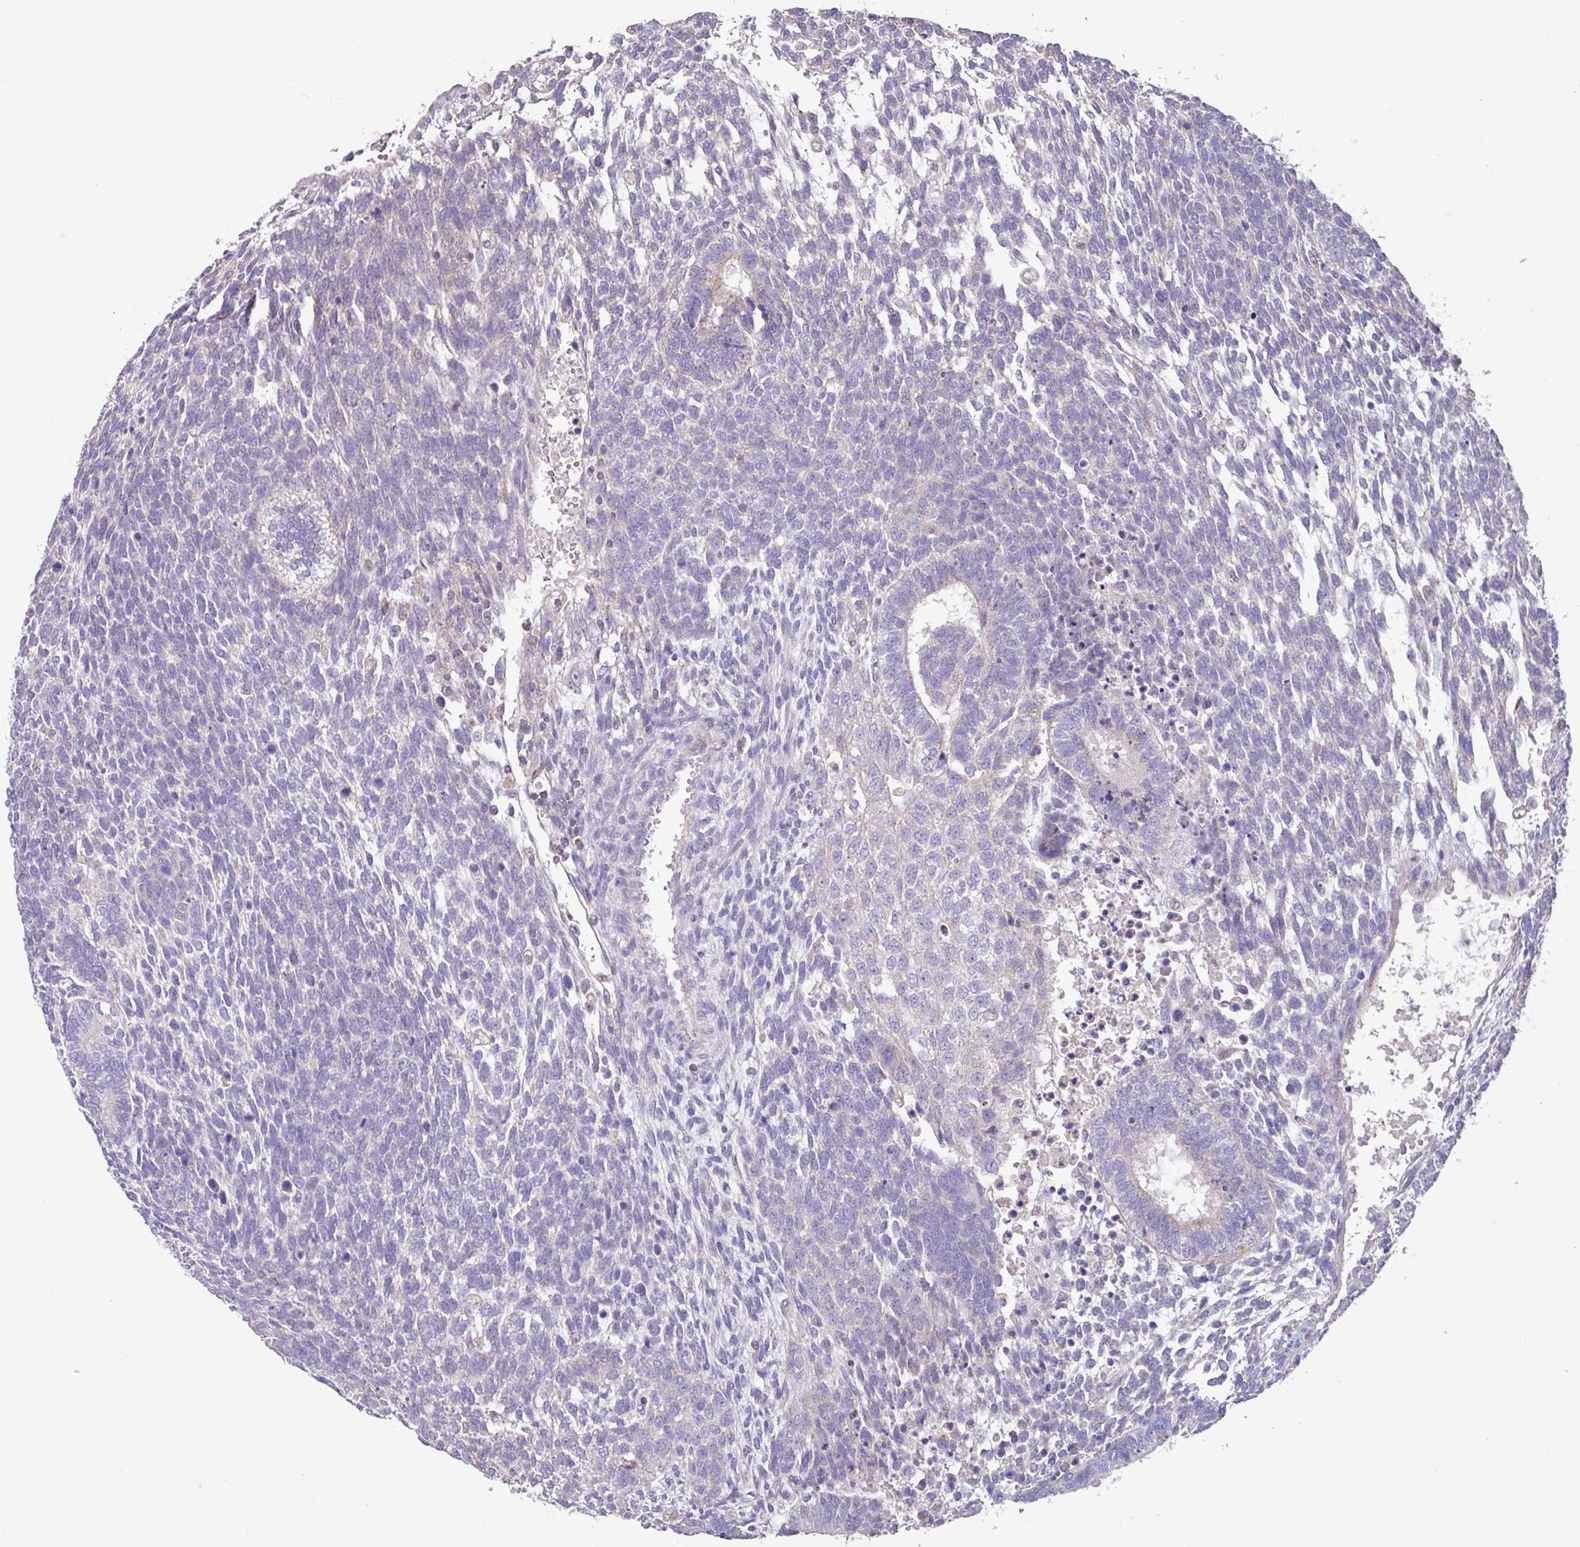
{"staining": {"intensity": "negative", "quantity": "none", "location": "none"}, "tissue": "testis cancer", "cell_type": "Tumor cells", "image_type": "cancer", "snomed": [{"axis": "morphology", "description": "Carcinoma, Embryonal, NOS"}, {"axis": "topography", "description": "Testis"}], "caption": "Testis cancer was stained to show a protein in brown. There is no significant expression in tumor cells. (DAB (3,3'-diaminobenzidine) IHC, high magnification).", "gene": "MT-ND4", "patient": {"sex": "male", "age": 23}}